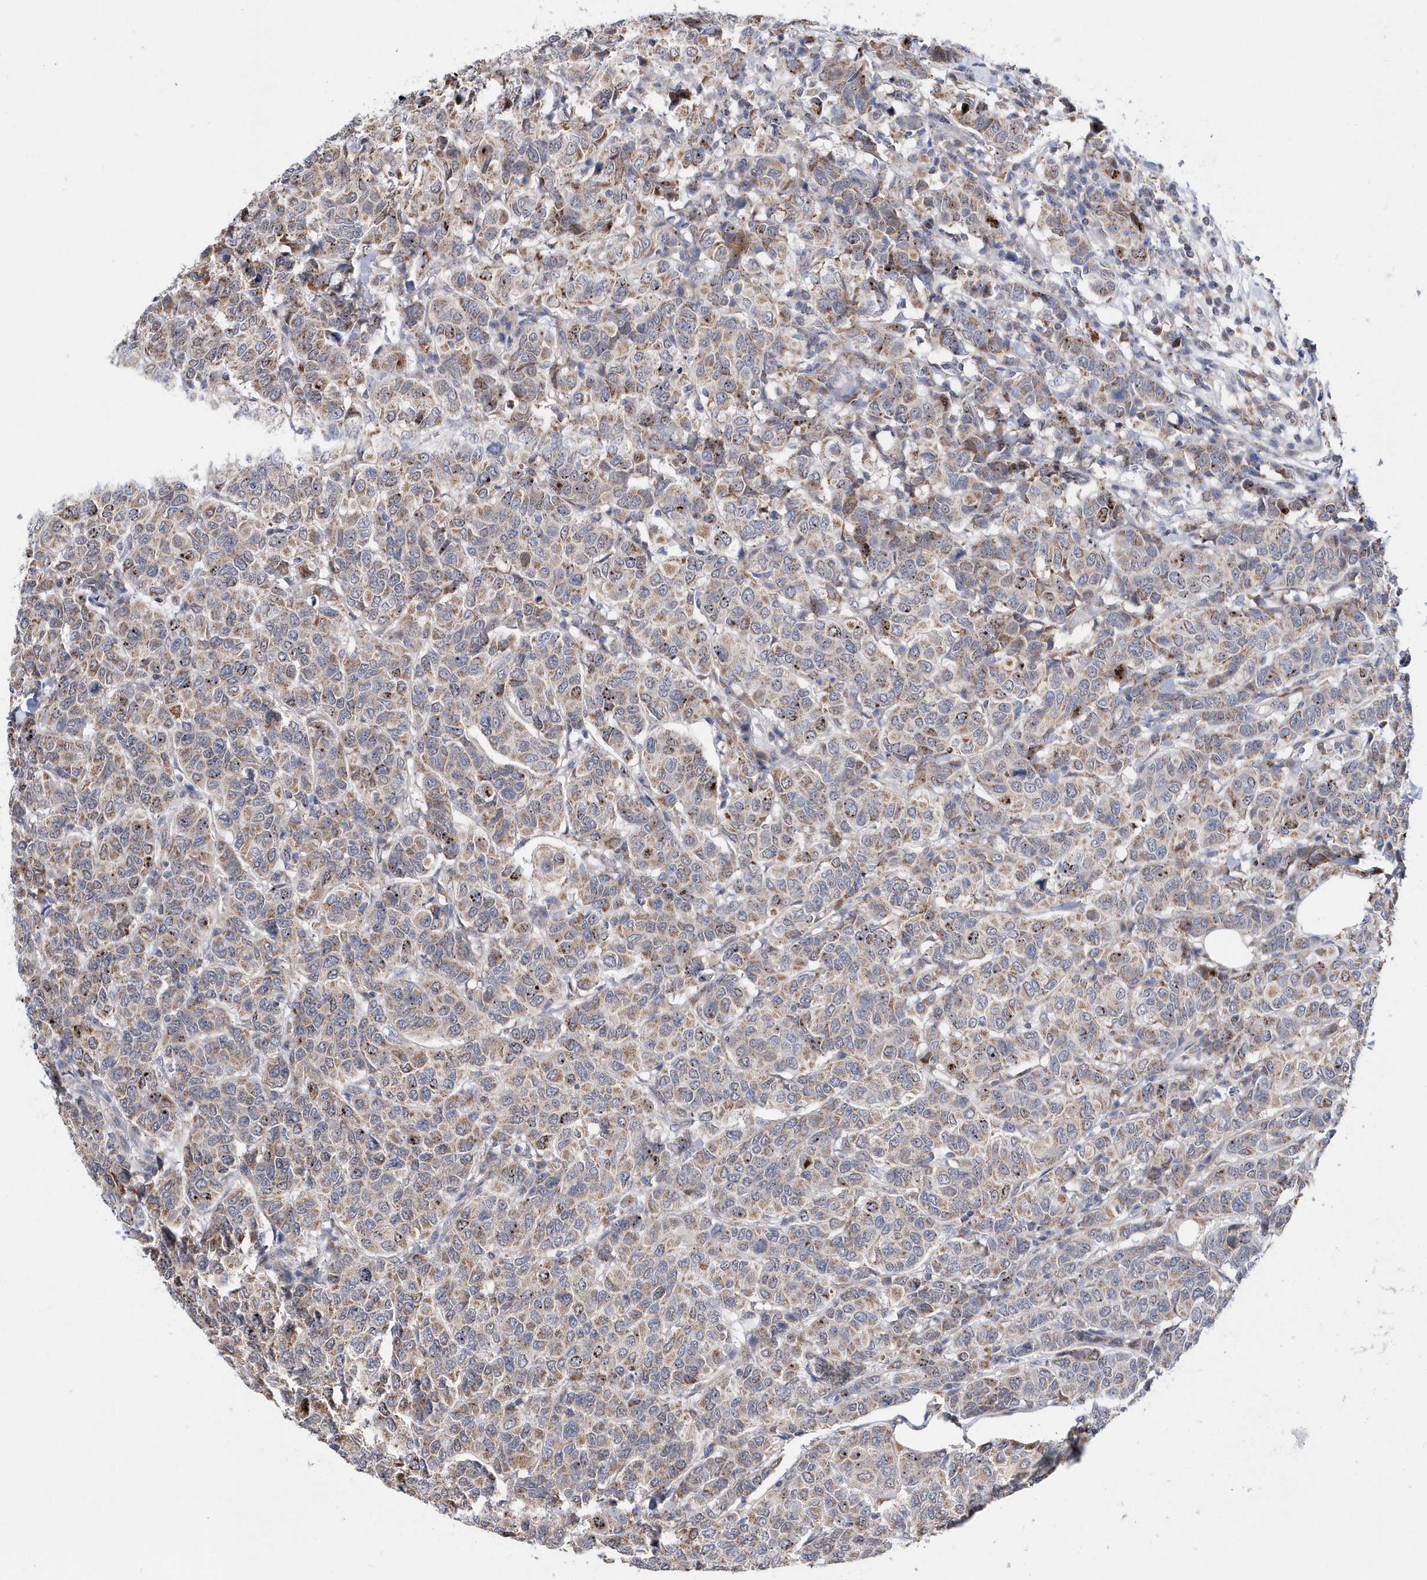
{"staining": {"intensity": "weak", "quantity": "25%-75%", "location": "cytoplasmic/membranous"}, "tissue": "breast cancer", "cell_type": "Tumor cells", "image_type": "cancer", "snomed": [{"axis": "morphology", "description": "Duct carcinoma"}, {"axis": "topography", "description": "Breast"}], "caption": "Tumor cells display low levels of weak cytoplasmic/membranous positivity in about 25%-75% of cells in intraductal carcinoma (breast). (Brightfield microscopy of DAB IHC at high magnification).", "gene": "SPATA5", "patient": {"sex": "female", "age": 55}}